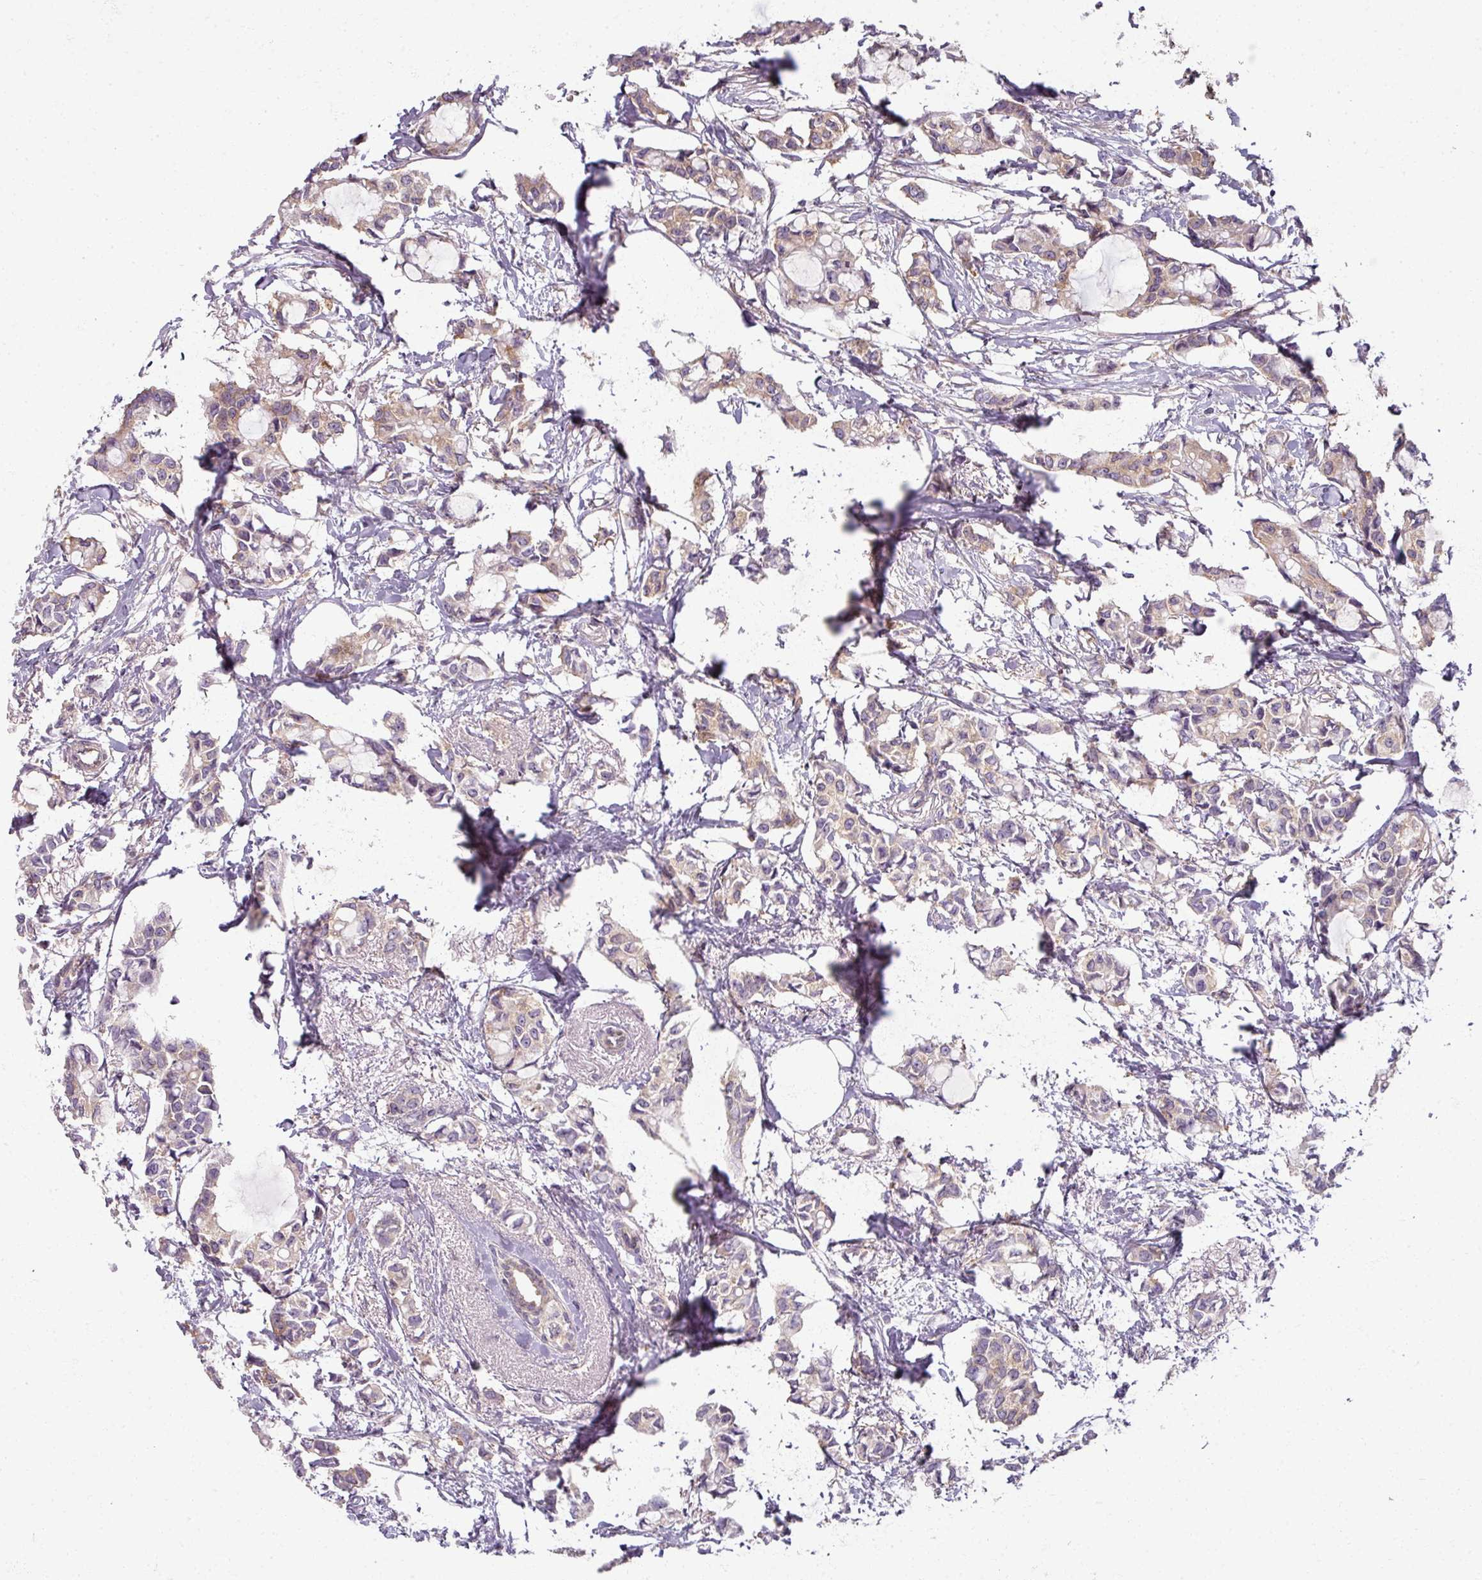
{"staining": {"intensity": "weak", "quantity": "<25%", "location": "cytoplasmic/membranous"}, "tissue": "breast cancer", "cell_type": "Tumor cells", "image_type": "cancer", "snomed": [{"axis": "morphology", "description": "Duct carcinoma"}, {"axis": "topography", "description": "Breast"}], "caption": "This image is of breast intraductal carcinoma stained with IHC to label a protein in brown with the nuclei are counter-stained blue. There is no positivity in tumor cells.", "gene": "AGPAT4", "patient": {"sex": "female", "age": 73}}